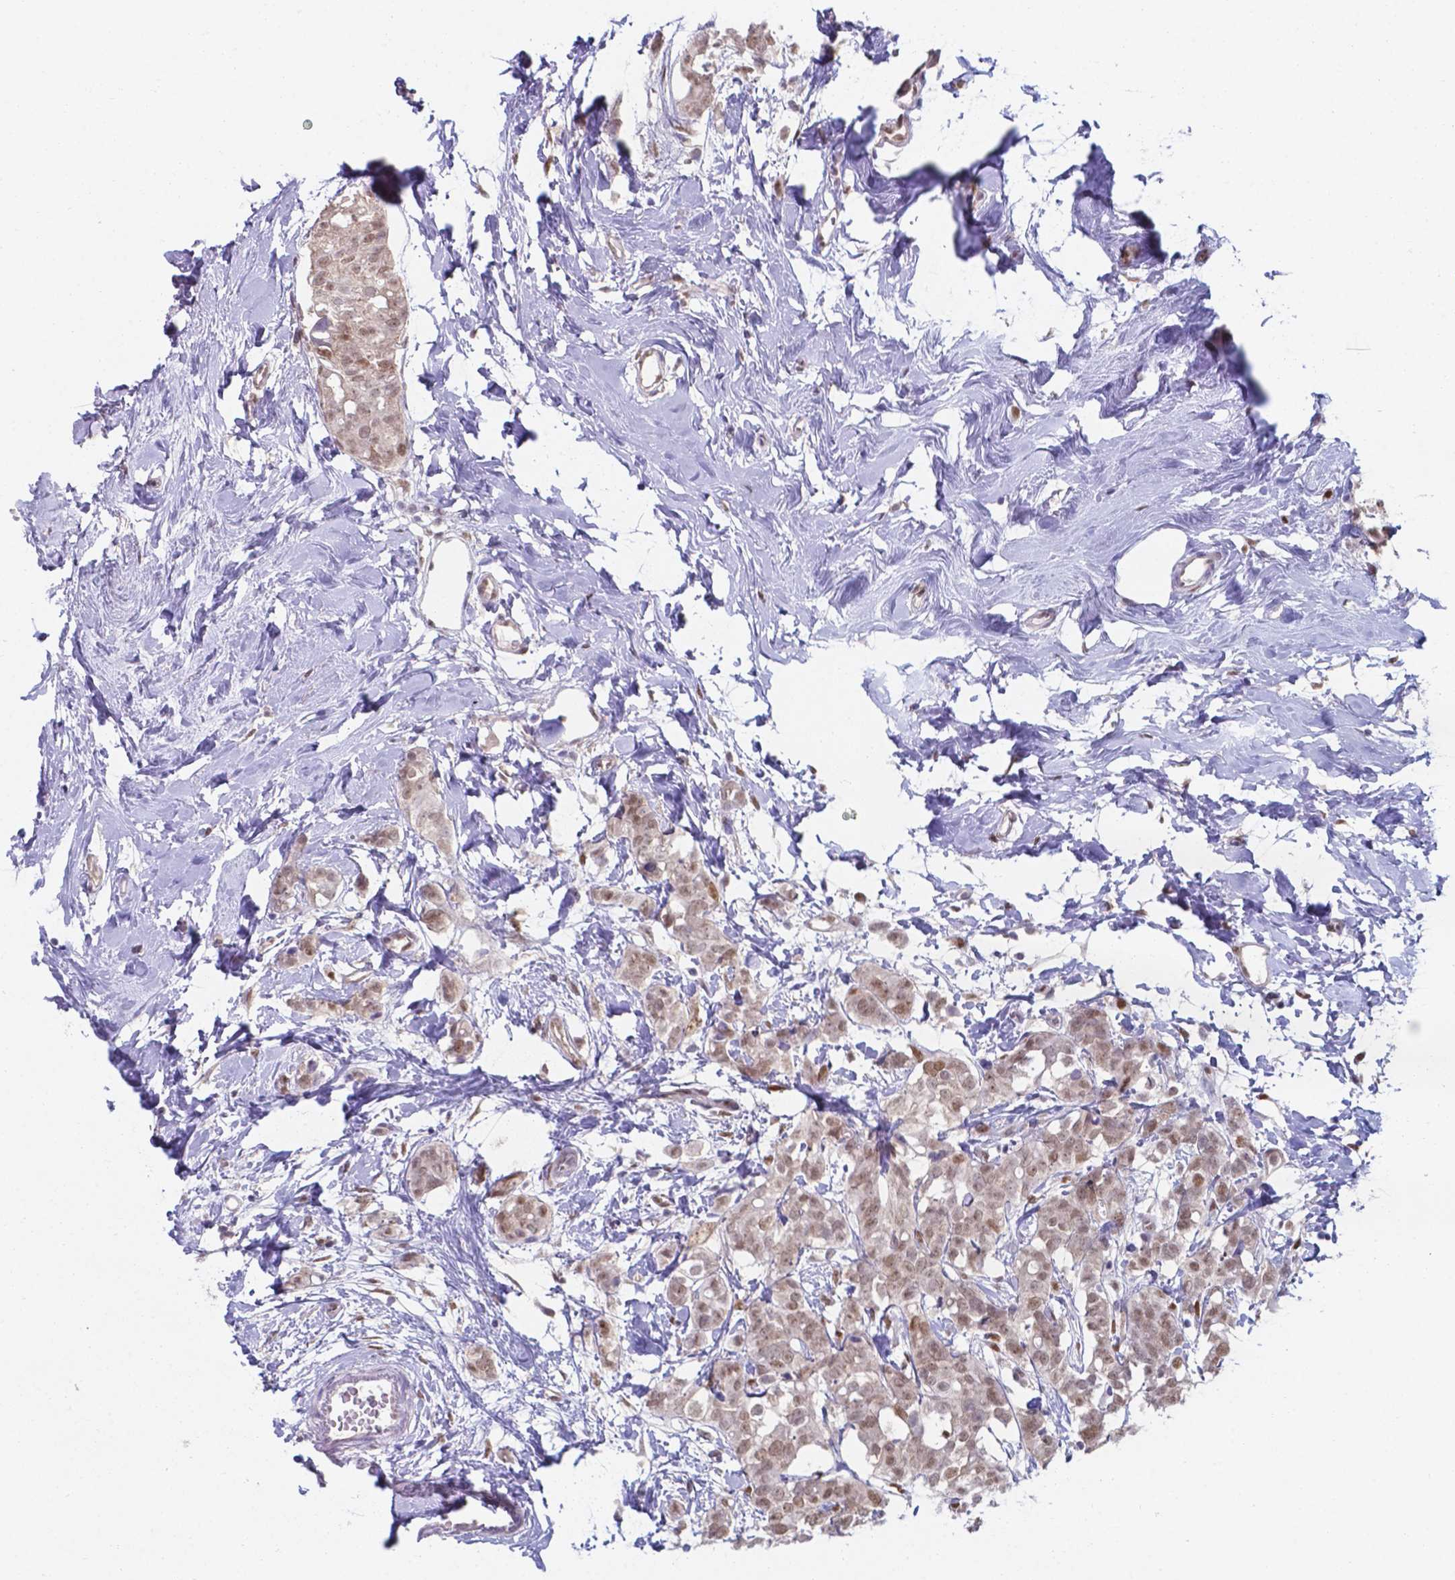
{"staining": {"intensity": "weak", "quantity": ">75%", "location": "nuclear"}, "tissue": "breast cancer", "cell_type": "Tumor cells", "image_type": "cancer", "snomed": [{"axis": "morphology", "description": "Duct carcinoma"}, {"axis": "topography", "description": "Breast"}], "caption": "Invasive ductal carcinoma (breast) stained for a protein demonstrates weak nuclear positivity in tumor cells.", "gene": "UBE2E2", "patient": {"sex": "female", "age": 40}}